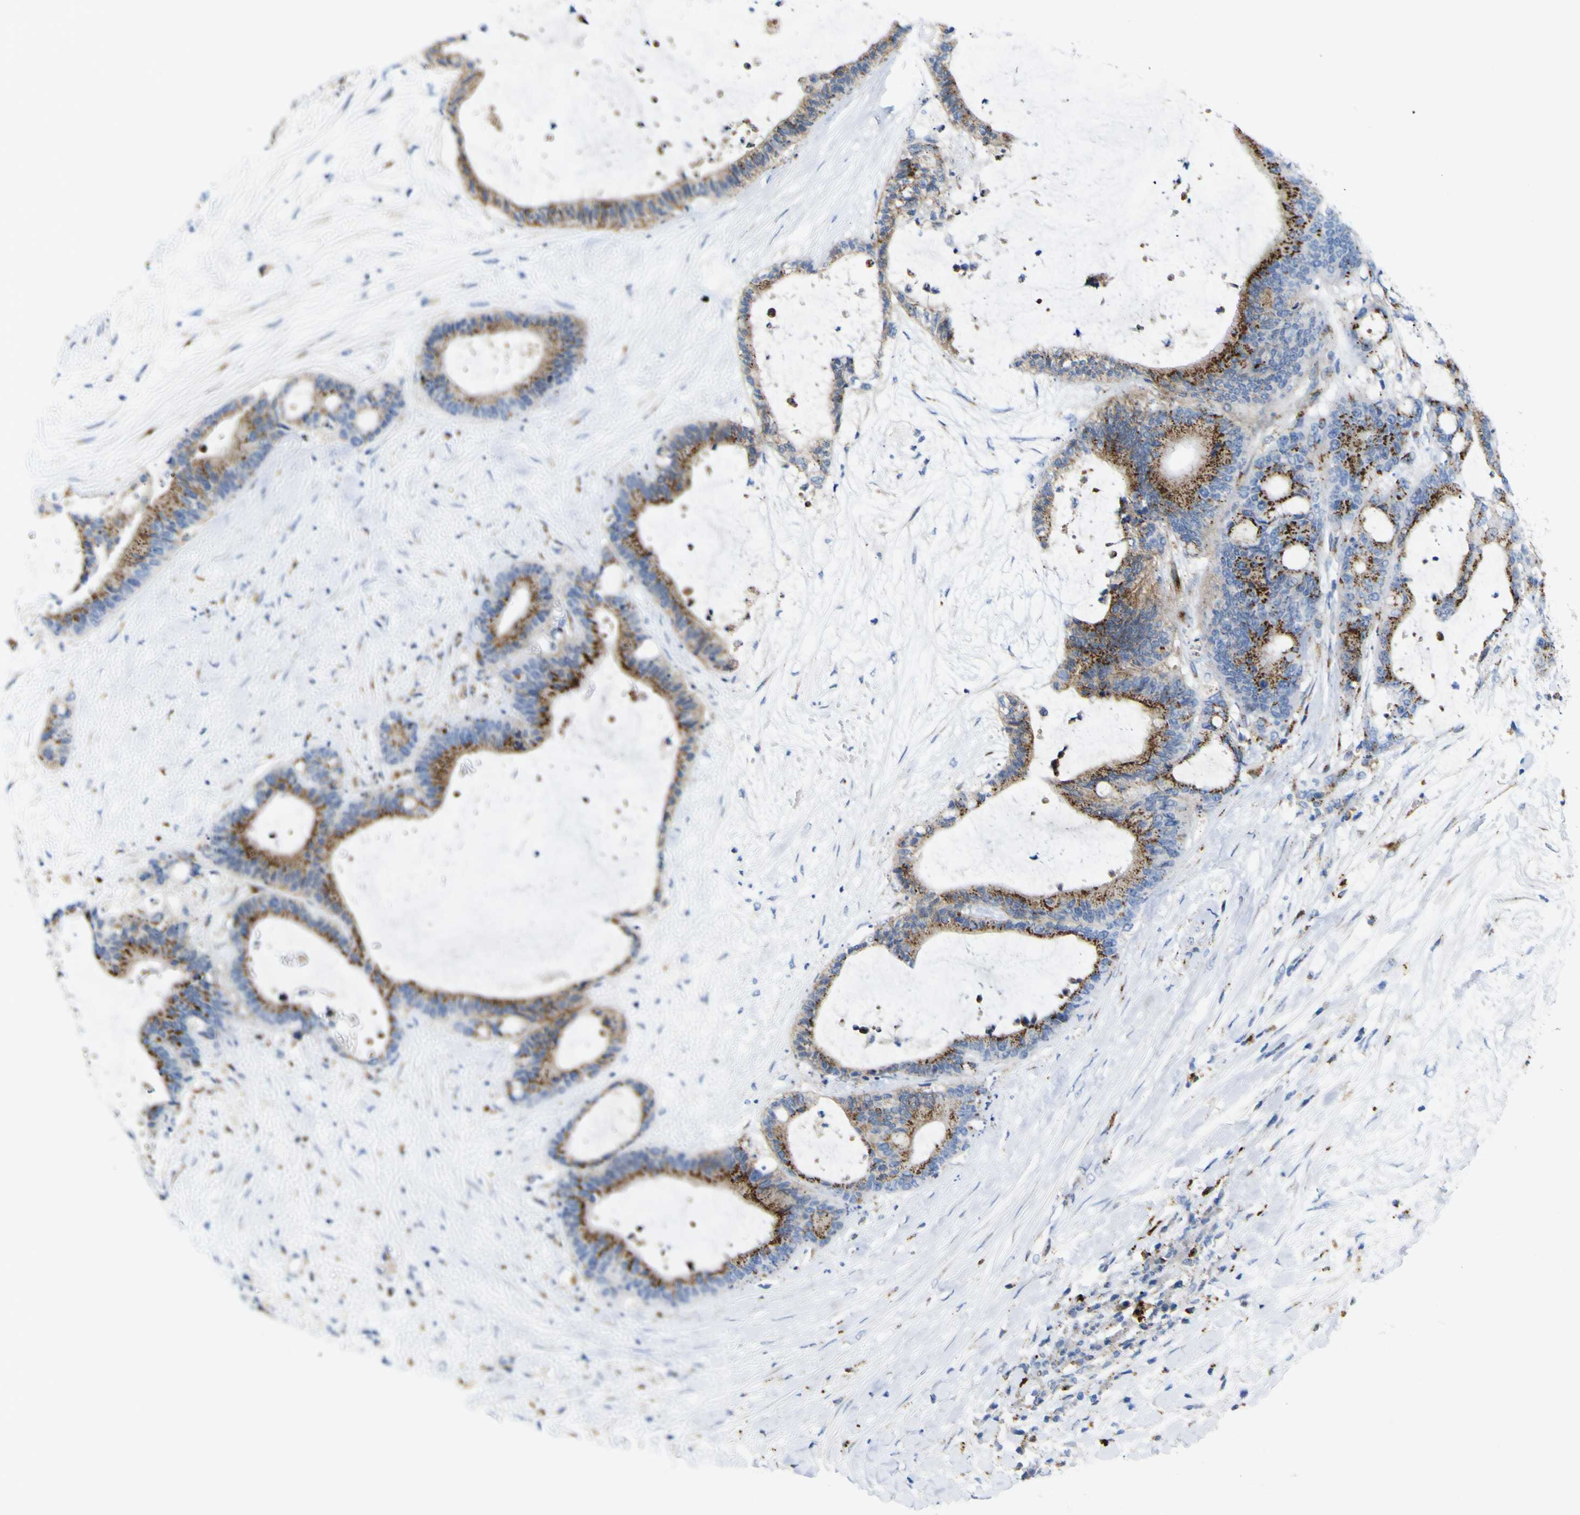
{"staining": {"intensity": "moderate", "quantity": ">75%", "location": "cytoplasmic/membranous"}, "tissue": "liver cancer", "cell_type": "Tumor cells", "image_type": "cancer", "snomed": [{"axis": "morphology", "description": "Cholangiocarcinoma"}, {"axis": "topography", "description": "Liver"}], "caption": "Protein positivity by immunohistochemistry (IHC) reveals moderate cytoplasmic/membranous positivity in approximately >75% of tumor cells in liver cancer.", "gene": "PTPRF", "patient": {"sex": "female", "age": 73}}